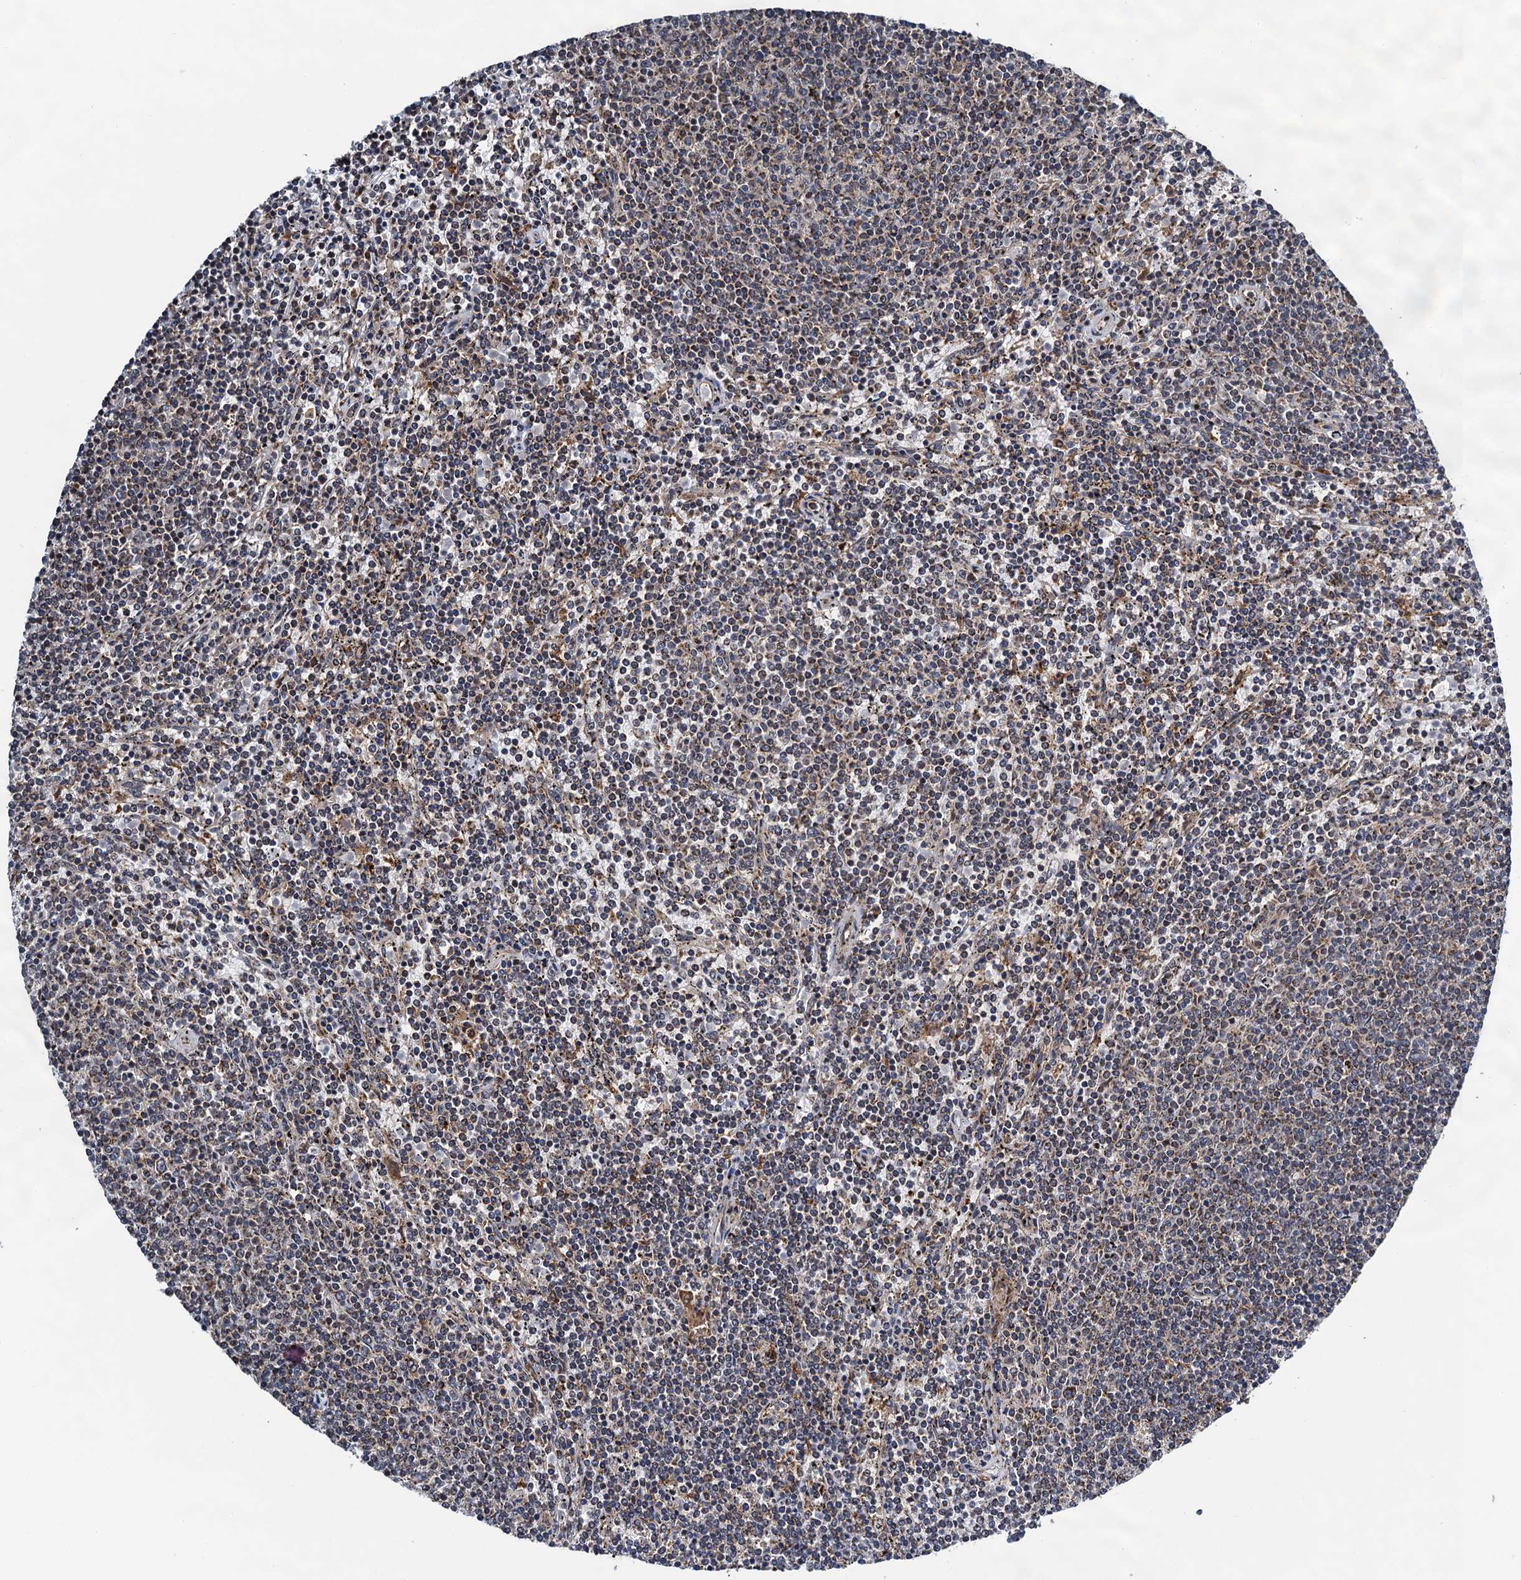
{"staining": {"intensity": "negative", "quantity": "none", "location": "none"}, "tissue": "lymphoma", "cell_type": "Tumor cells", "image_type": "cancer", "snomed": [{"axis": "morphology", "description": "Malignant lymphoma, non-Hodgkin's type, Low grade"}, {"axis": "topography", "description": "Spleen"}], "caption": "IHC of lymphoma demonstrates no expression in tumor cells.", "gene": "CMPK2", "patient": {"sex": "female", "age": 50}}